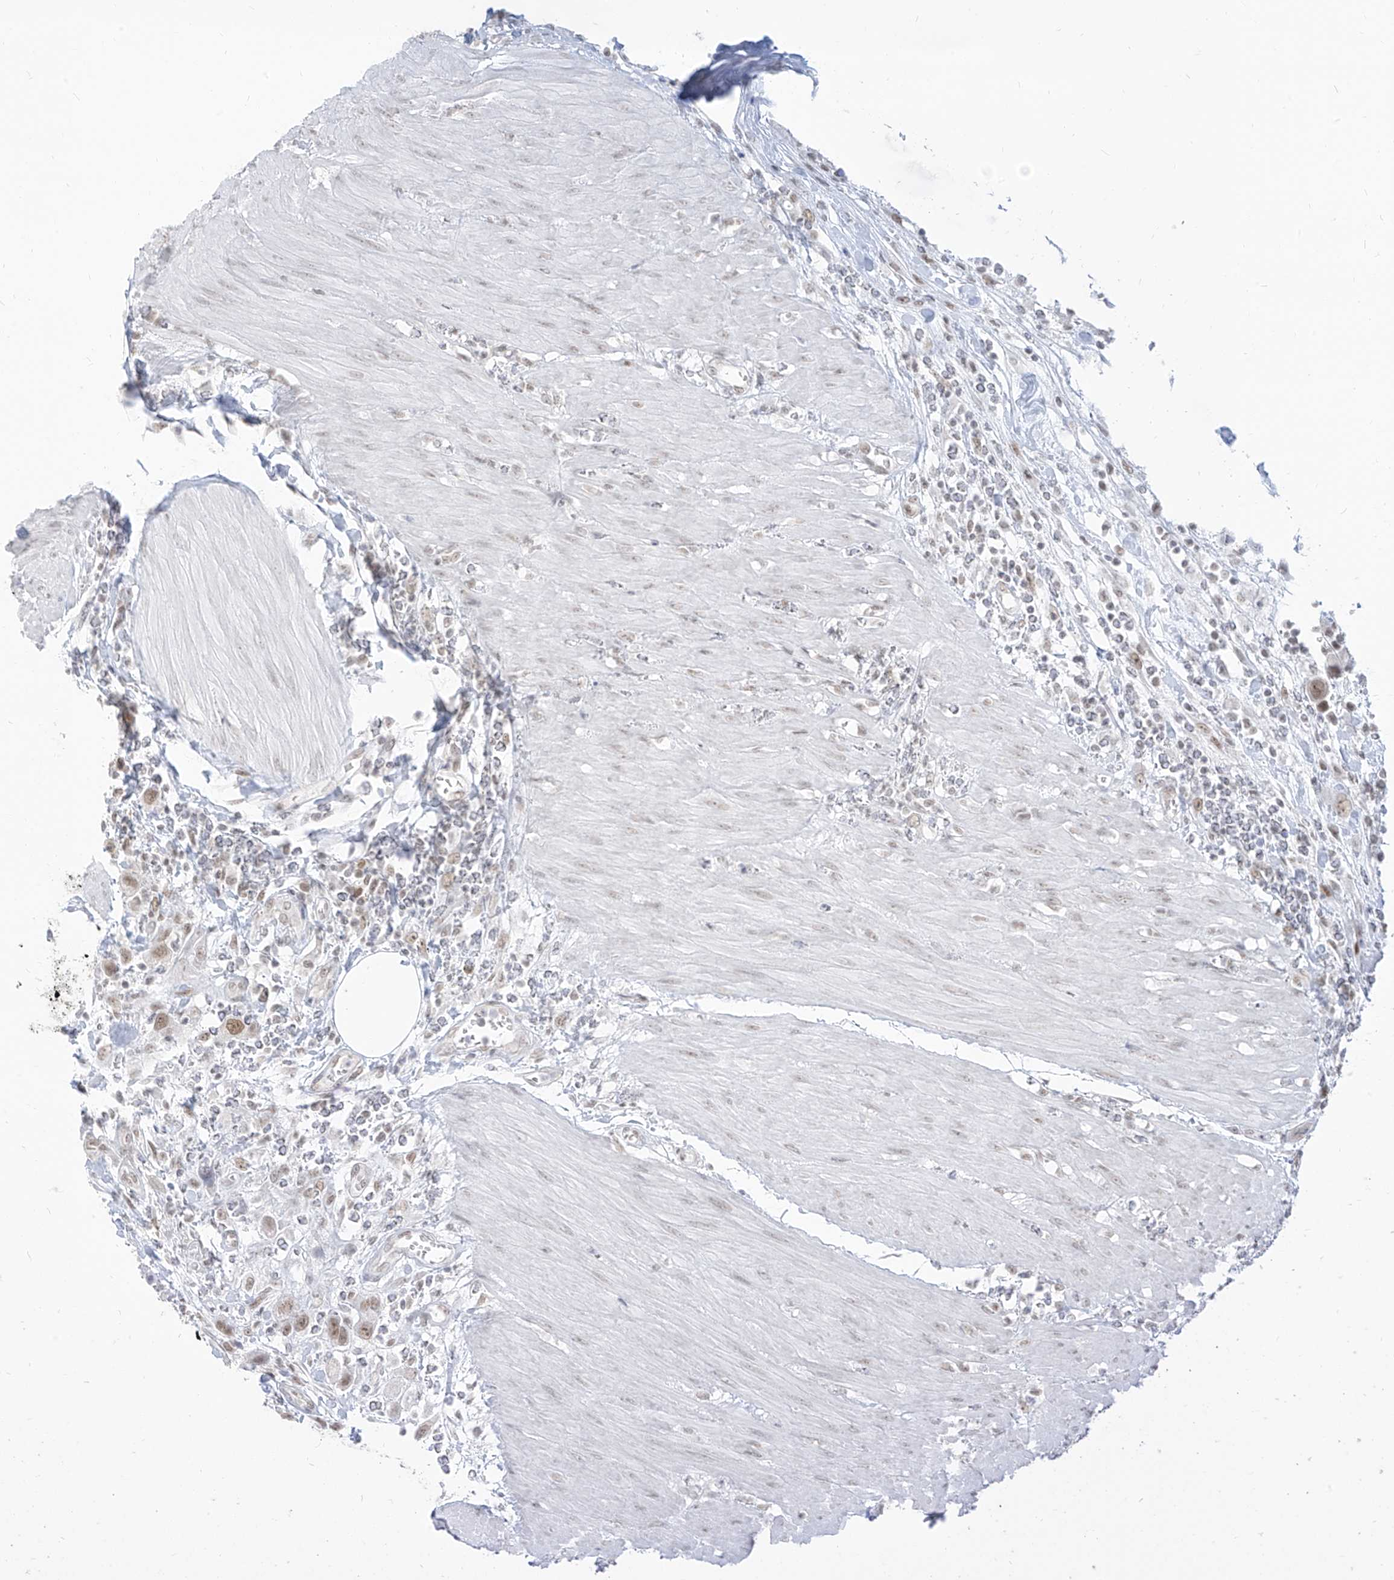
{"staining": {"intensity": "moderate", "quantity": "25%-75%", "location": "nuclear"}, "tissue": "urothelial cancer", "cell_type": "Tumor cells", "image_type": "cancer", "snomed": [{"axis": "morphology", "description": "Urothelial carcinoma, High grade"}, {"axis": "topography", "description": "Urinary bladder"}], "caption": "Protein expression by immunohistochemistry (IHC) shows moderate nuclear expression in approximately 25%-75% of tumor cells in urothelial carcinoma (high-grade).", "gene": "SUPT5H", "patient": {"sex": "male", "age": 50}}